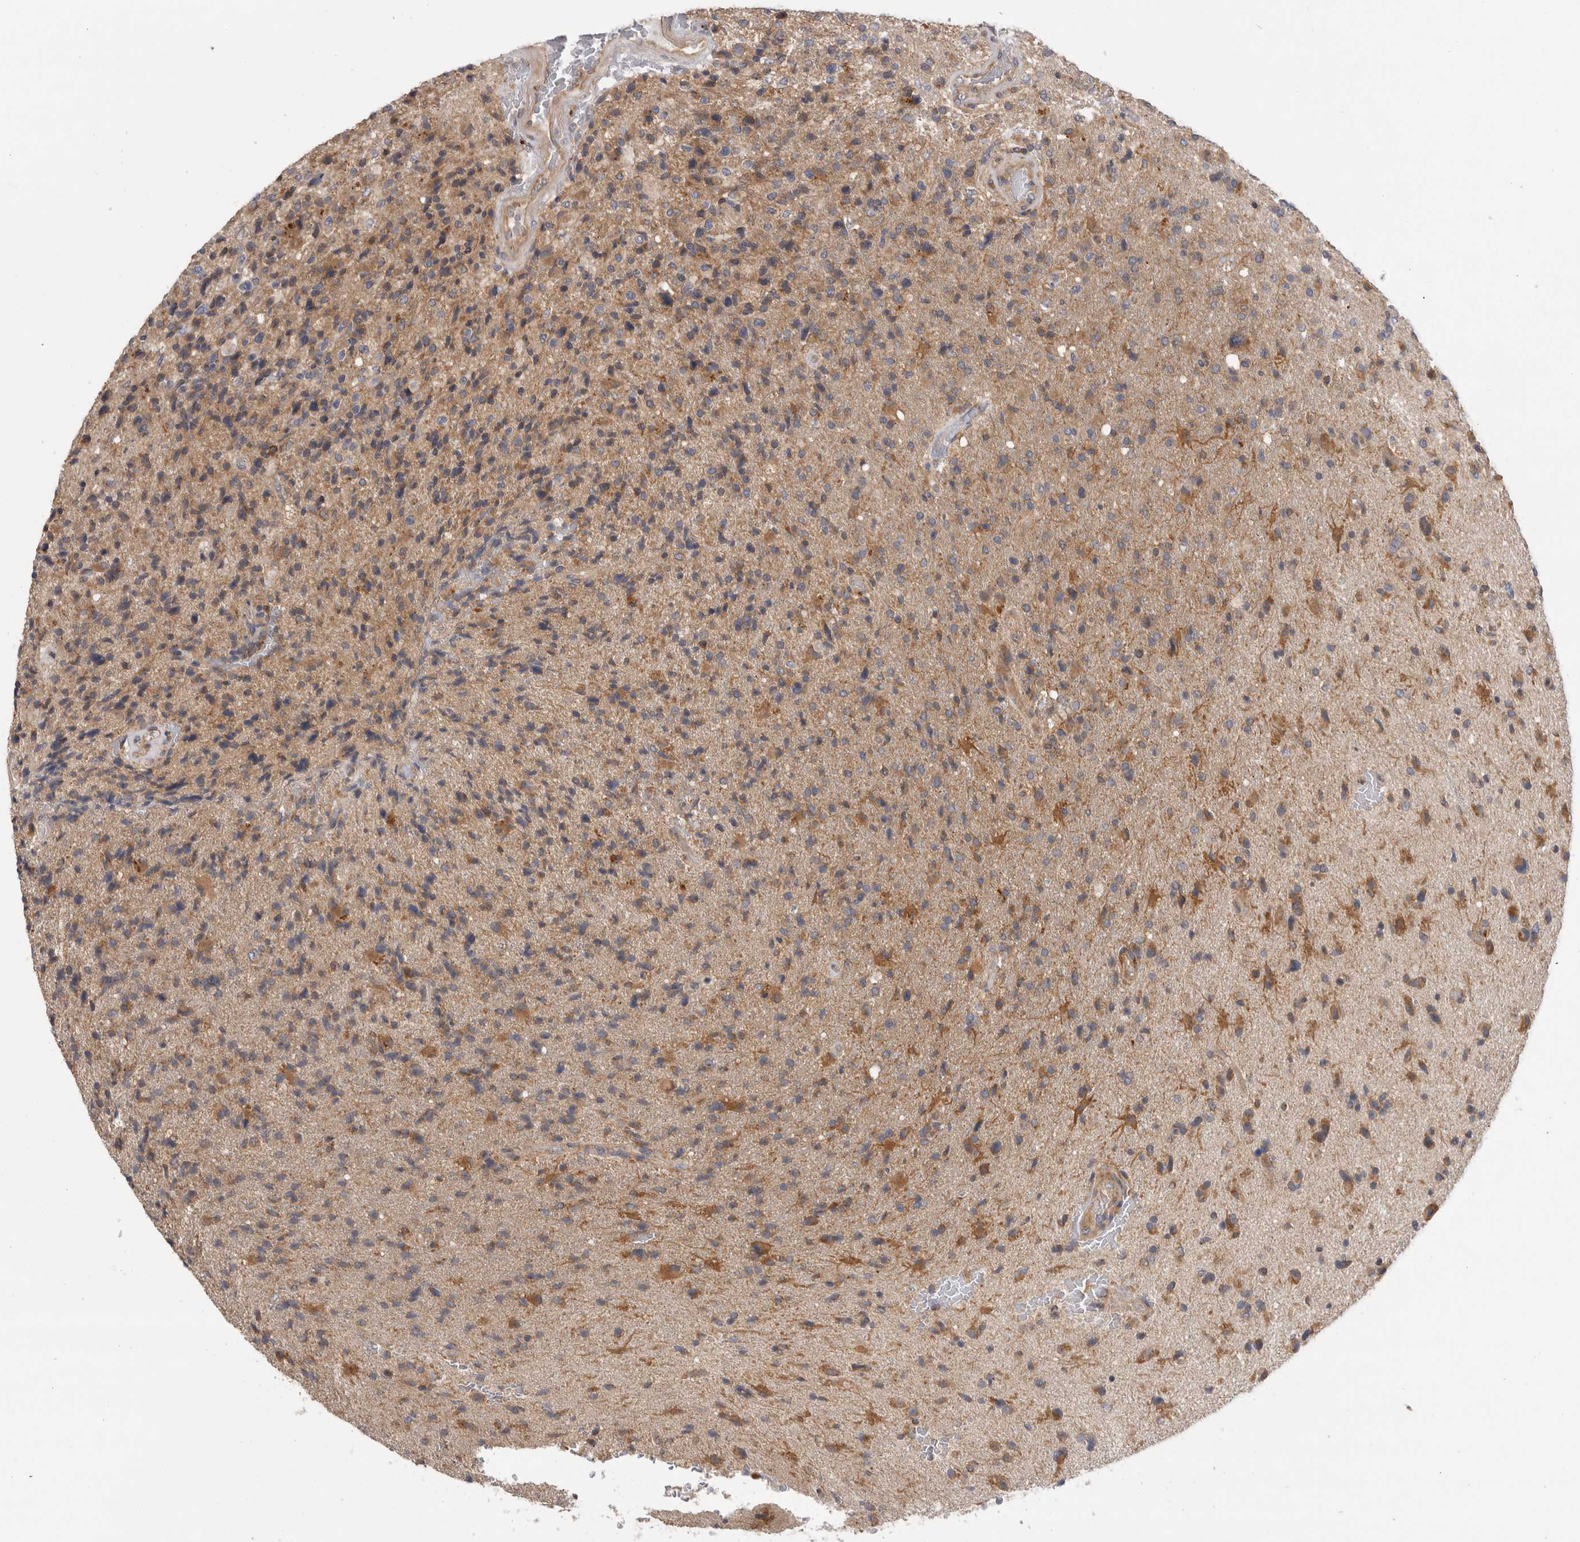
{"staining": {"intensity": "moderate", "quantity": "25%-75%", "location": "cytoplasmic/membranous"}, "tissue": "glioma", "cell_type": "Tumor cells", "image_type": "cancer", "snomed": [{"axis": "morphology", "description": "Glioma, malignant, High grade"}, {"axis": "topography", "description": "Brain"}], "caption": "DAB (3,3'-diaminobenzidine) immunohistochemical staining of human glioma demonstrates moderate cytoplasmic/membranous protein positivity in about 25%-75% of tumor cells.", "gene": "GRIK2", "patient": {"sex": "male", "age": 72}}